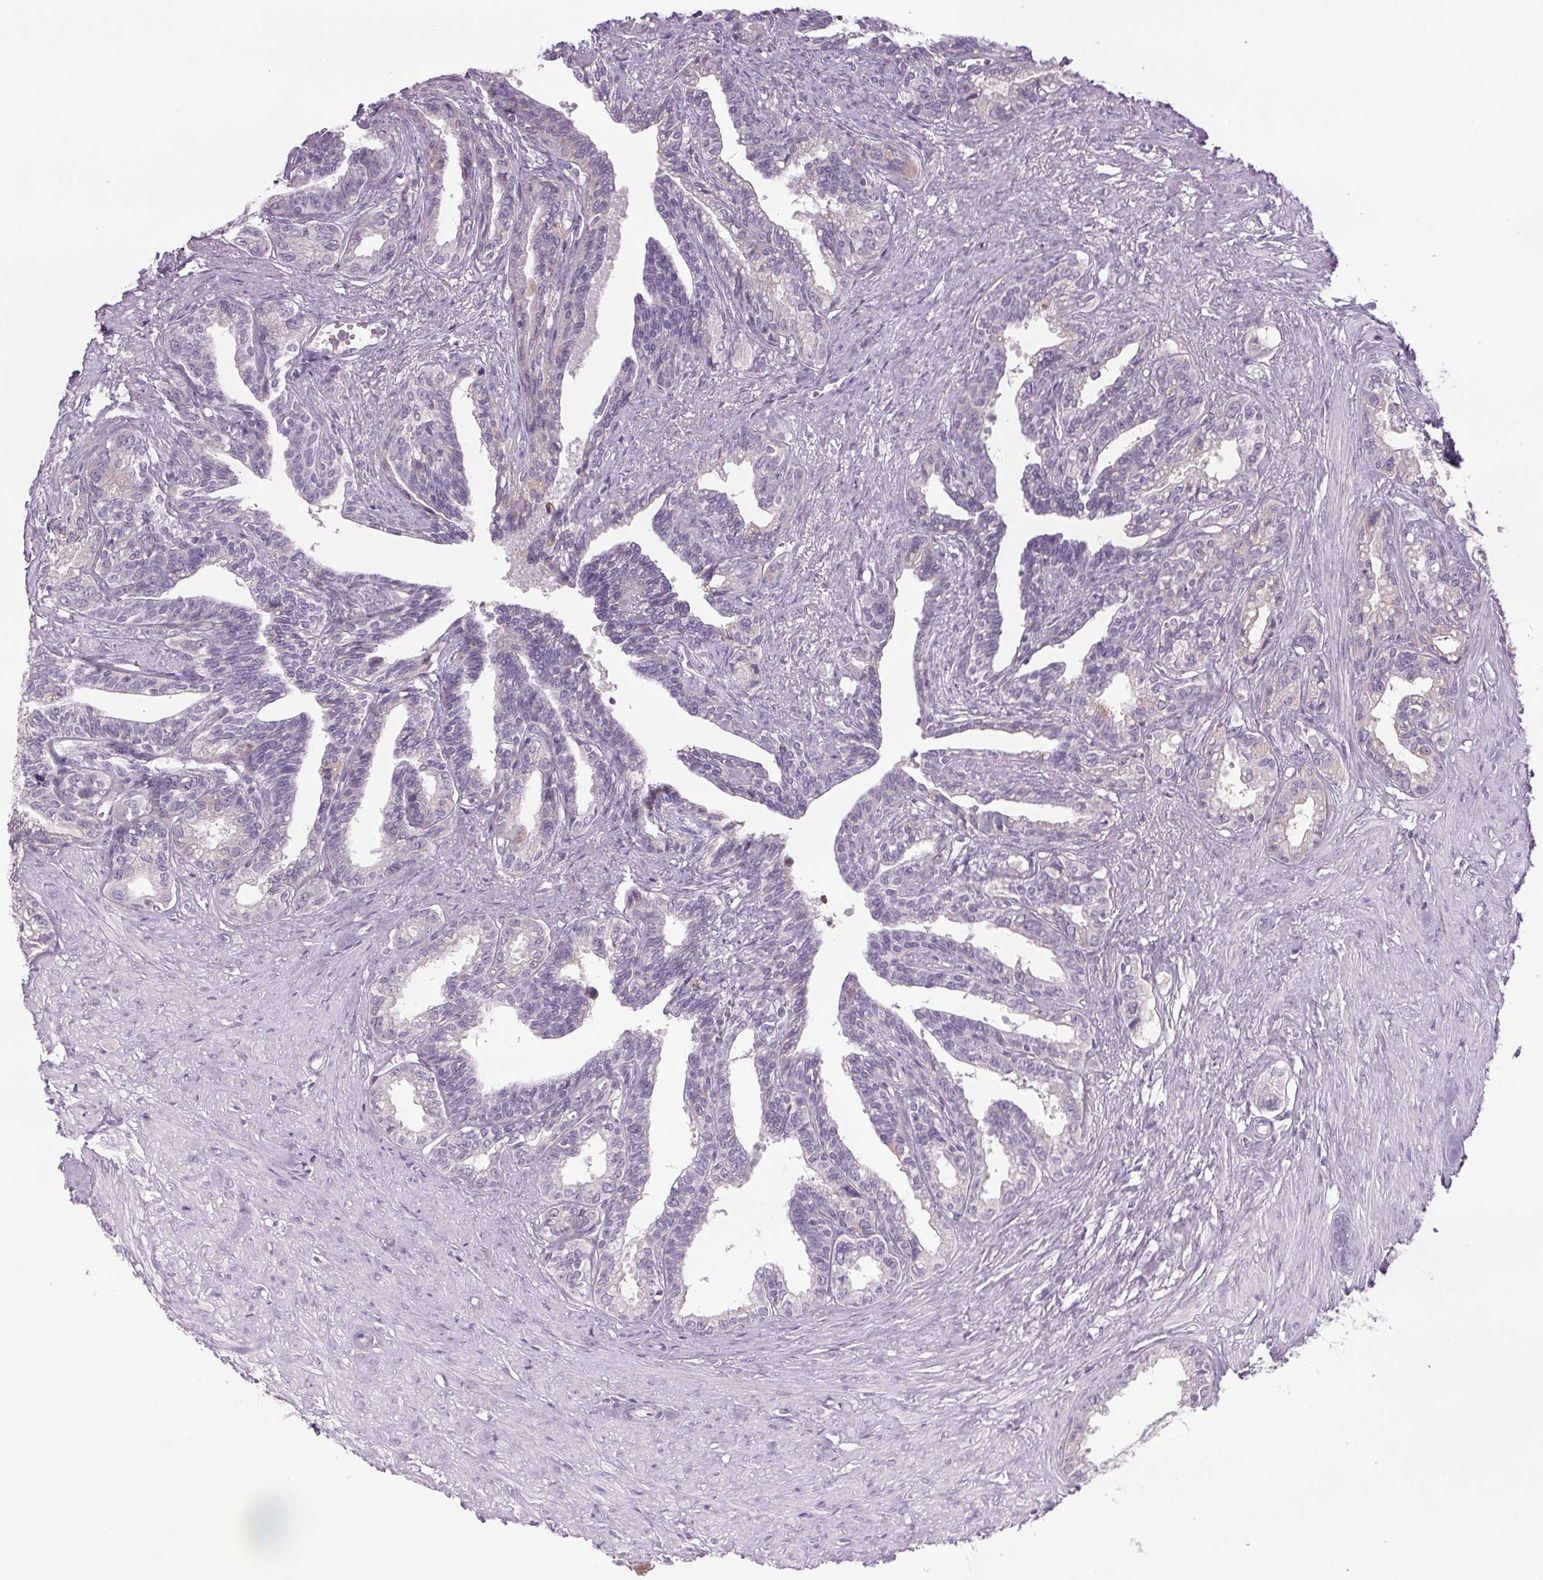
{"staining": {"intensity": "weak", "quantity": "<25%", "location": "cytoplasmic/membranous"}, "tissue": "seminal vesicle", "cell_type": "Glandular cells", "image_type": "normal", "snomed": [{"axis": "morphology", "description": "Normal tissue, NOS"}, {"axis": "morphology", "description": "Urothelial carcinoma, NOS"}, {"axis": "topography", "description": "Urinary bladder"}, {"axis": "topography", "description": "Seminal veicle"}], "caption": "Immunohistochemistry (IHC) micrograph of unremarkable human seminal vesicle stained for a protein (brown), which exhibits no expression in glandular cells.", "gene": "COL7A1", "patient": {"sex": "male", "age": 76}}